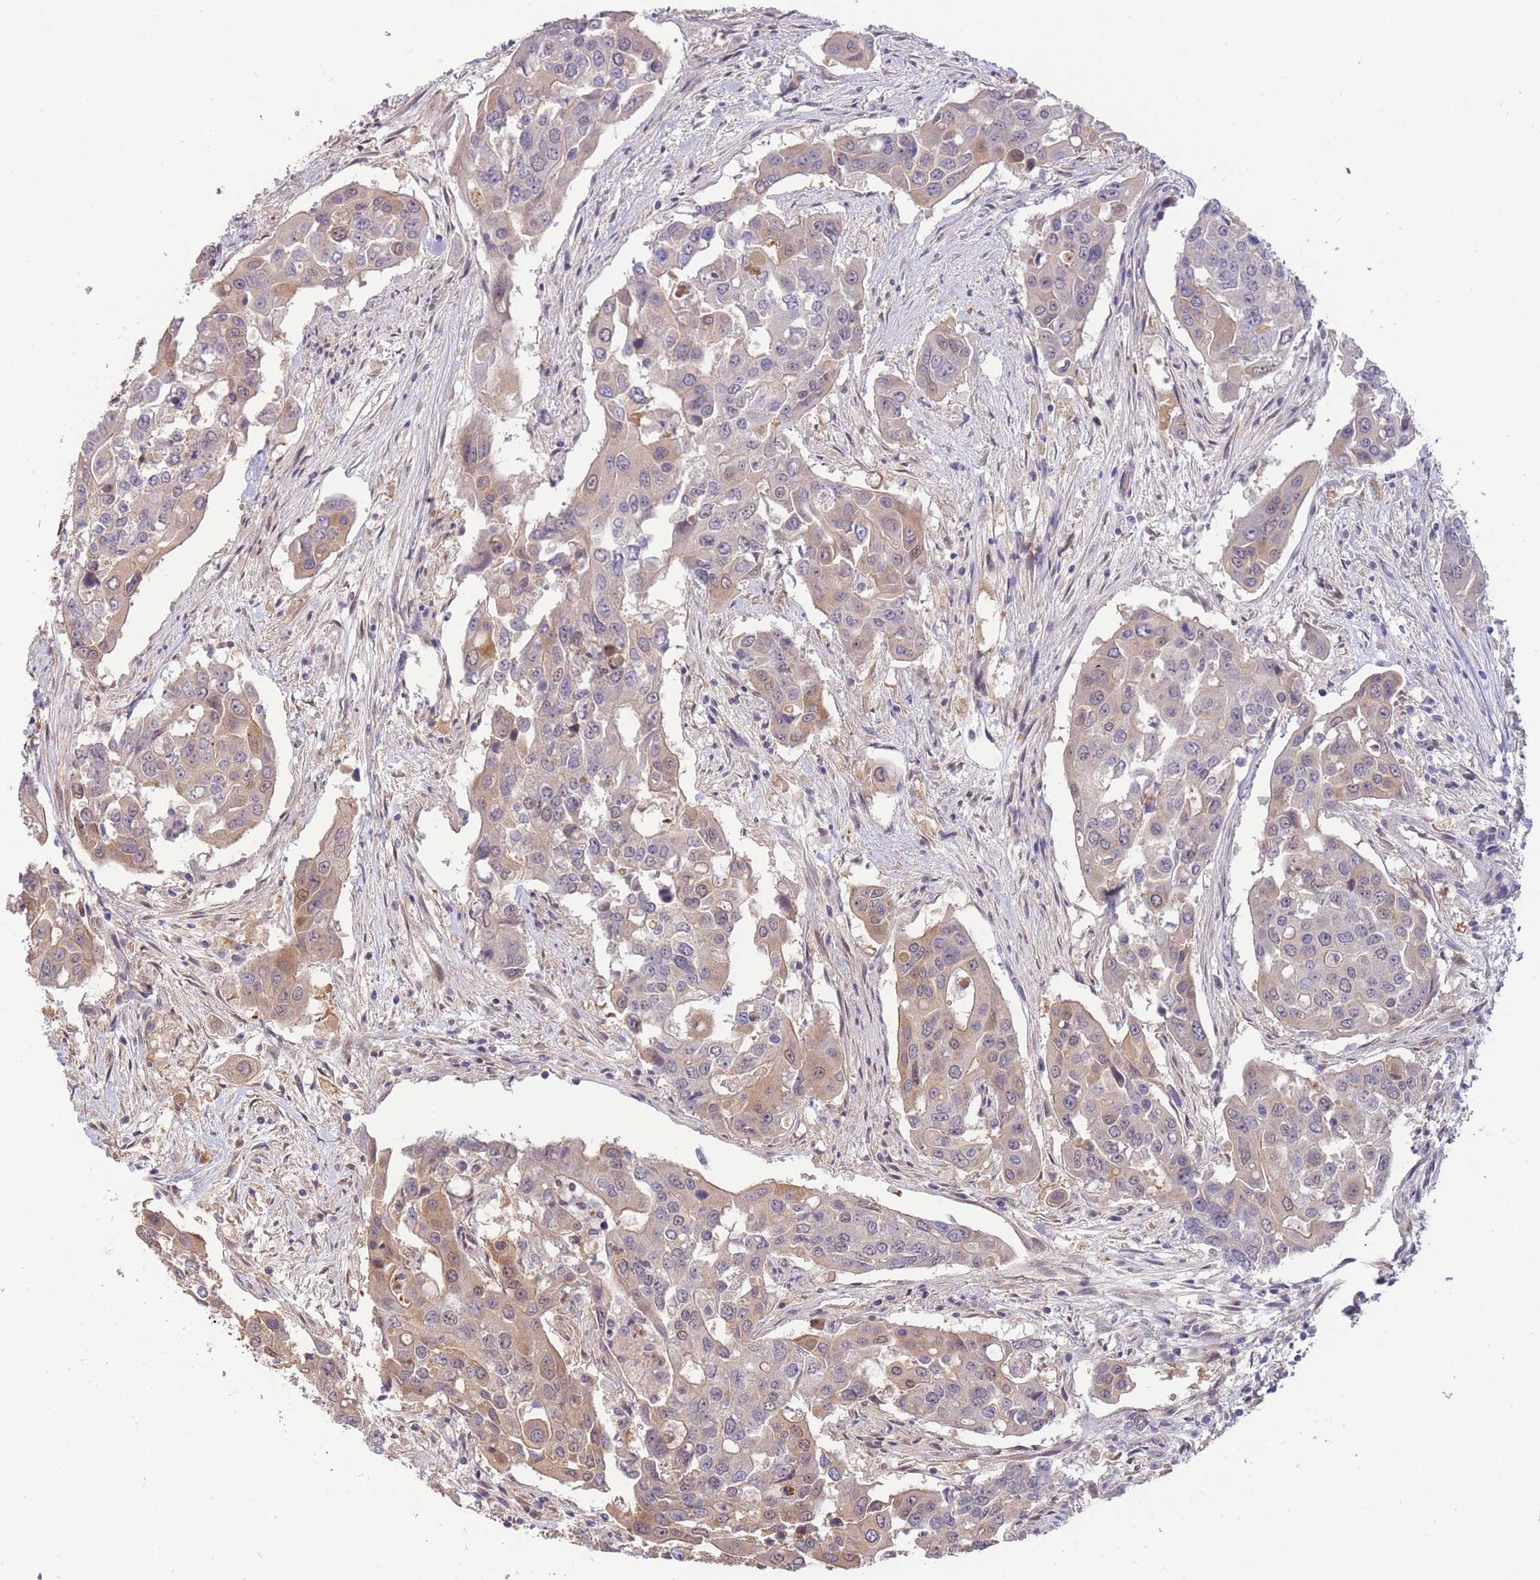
{"staining": {"intensity": "weak", "quantity": "25%-75%", "location": "cytoplasmic/membranous"}, "tissue": "colorectal cancer", "cell_type": "Tumor cells", "image_type": "cancer", "snomed": [{"axis": "morphology", "description": "Adenocarcinoma, NOS"}, {"axis": "topography", "description": "Colon"}], "caption": "There is low levels of weak cytoplasmic/membranous staining in tumor cells of adenocarcinoma (colorectal), as demonstrated by immunohistochemical staining (brown color).", "gene": "SMC6", "patient": {"sex": "male", "age": 77}}